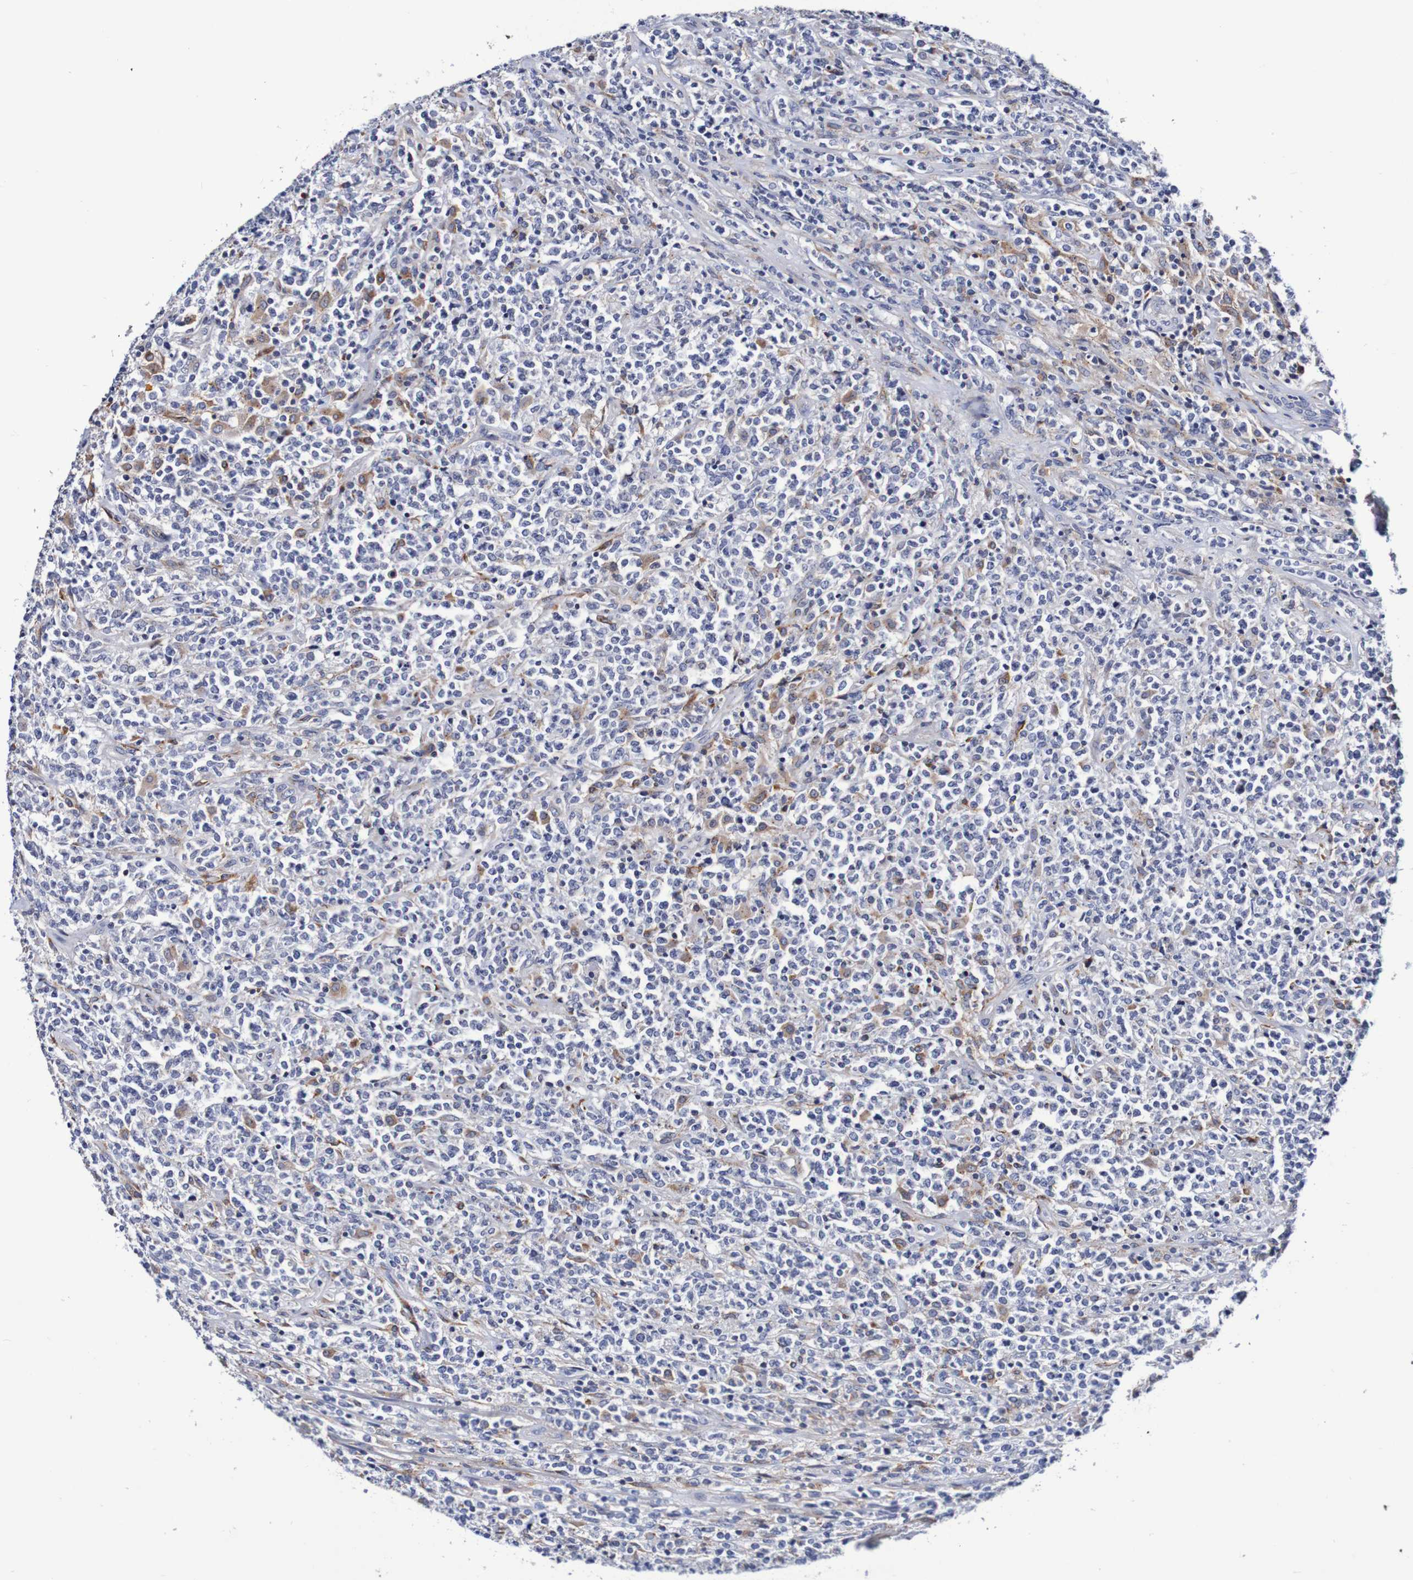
{"staining": {"intensity": "weak", "quantity": "<25%", "location": "cytoplasmic/membranous"}, "tissue": "lymphoma", "cell_type": "Tumor cells", "image_type": "cancer", "snomed": [{"axis": "morphology", "description": "Malignant lymphoma, non-Hodgkin's type, High grade"}, {"axis": "topography", "description": "Soft tissue"}], "caption": "Protein analysis of malignant lymphoma, non-Hodgkin's type (high-grade) displays no significant expression in tumor cells.", "gene": "SEZ6", "patient": {"sex": "male", "age": 18}}